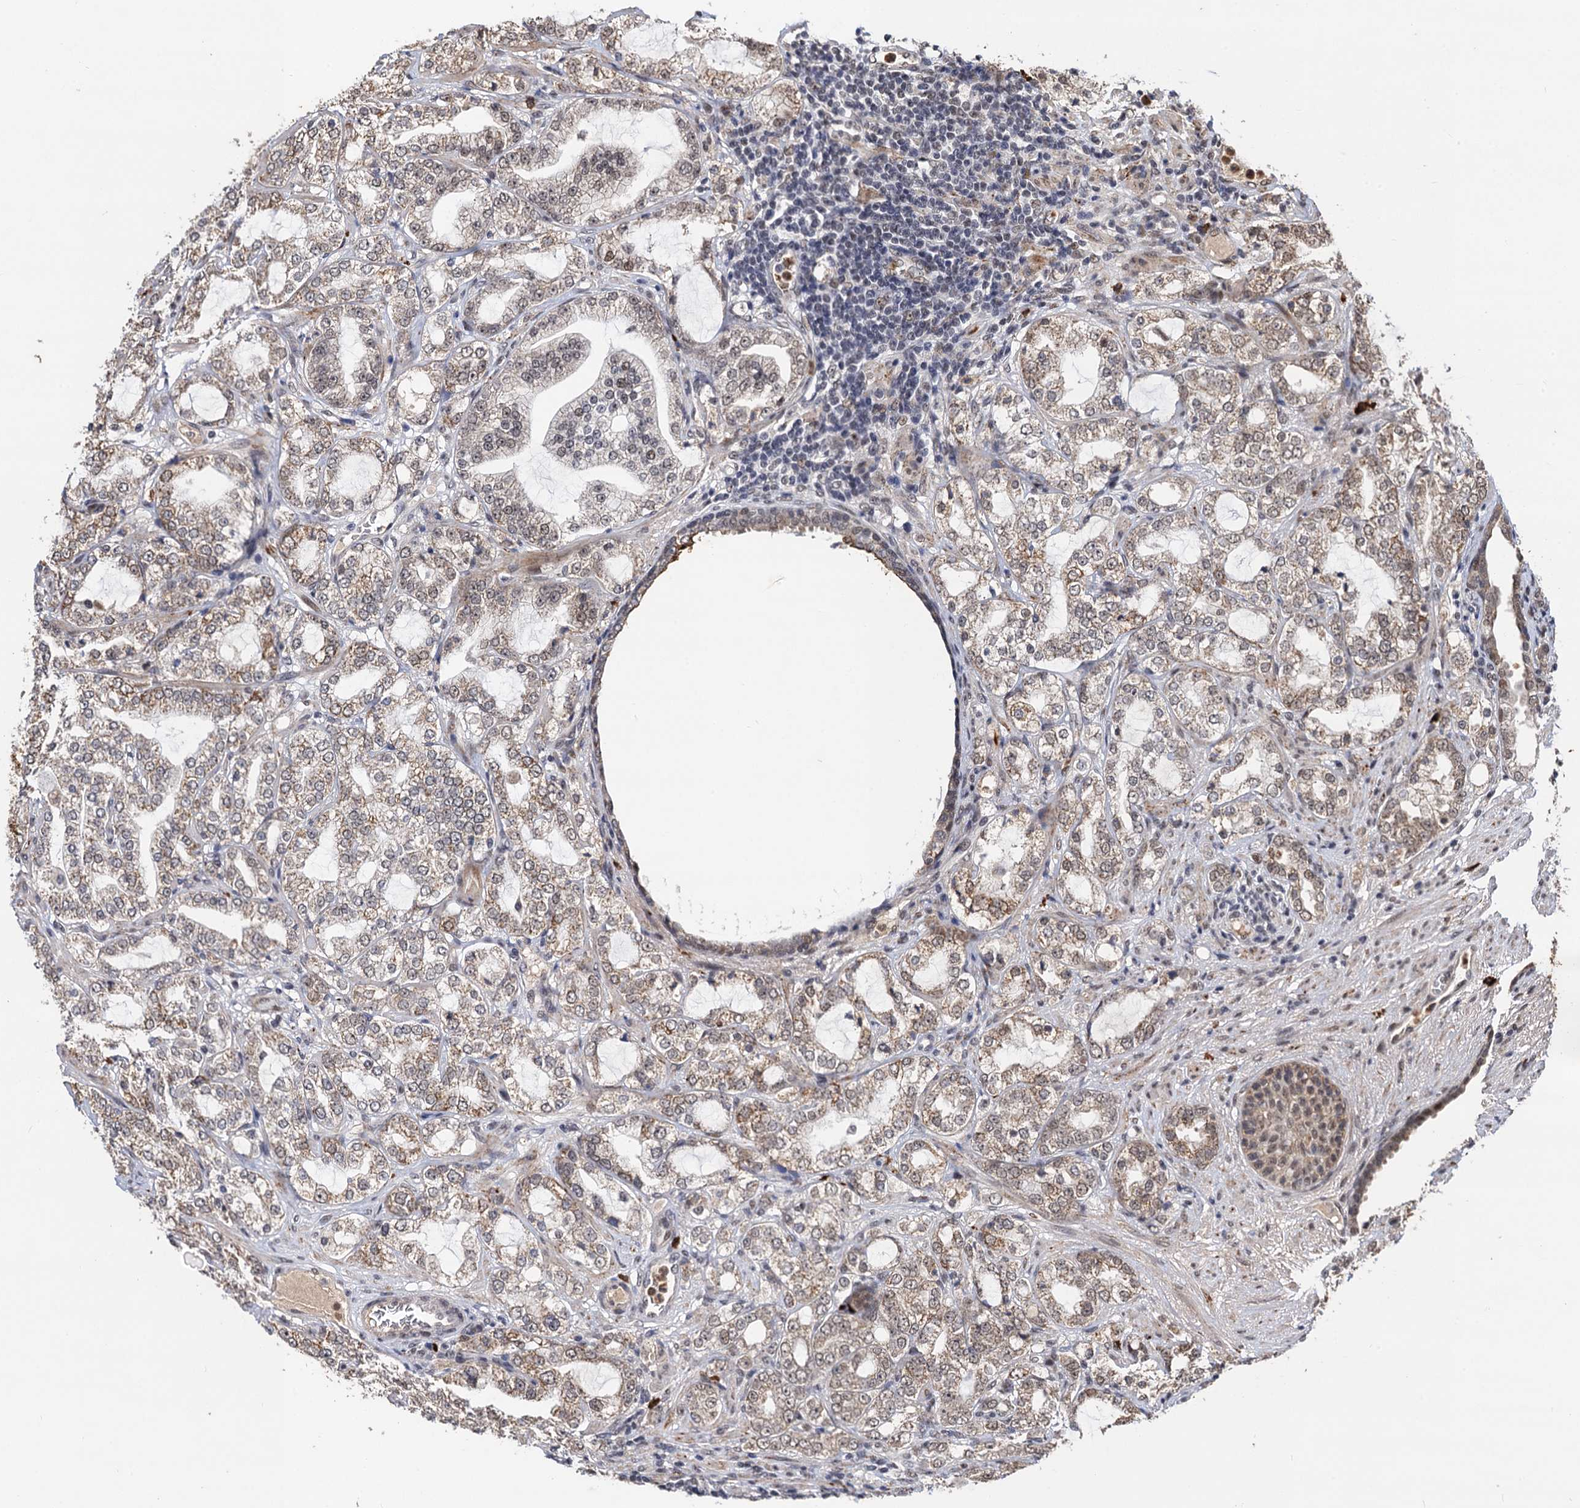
{"staining": {"intensity": "moderate", "quantity": ">75%", "location": "cytoplasmic/membranous,nuclear"}, "tissue": "prostate cancer", "cell_type": "Tumor cells", "image_type": "cancer", "snomed": [{"axis": "morphology", "description": "Adenocarcinoma, High grade"}, {"axis": "topography", "description": "Prostate"}], "caption": "This photomicrograph exhibits immunohistochemistry staining of human prostate cancer (high-grade adenocarcinoma), with medium moderate cytoplasmic/membranous and nuclear staining in about >75% of tumor cells.", "gene": "SFSWAP", "patient": {"sex": "male", "age": 64}}